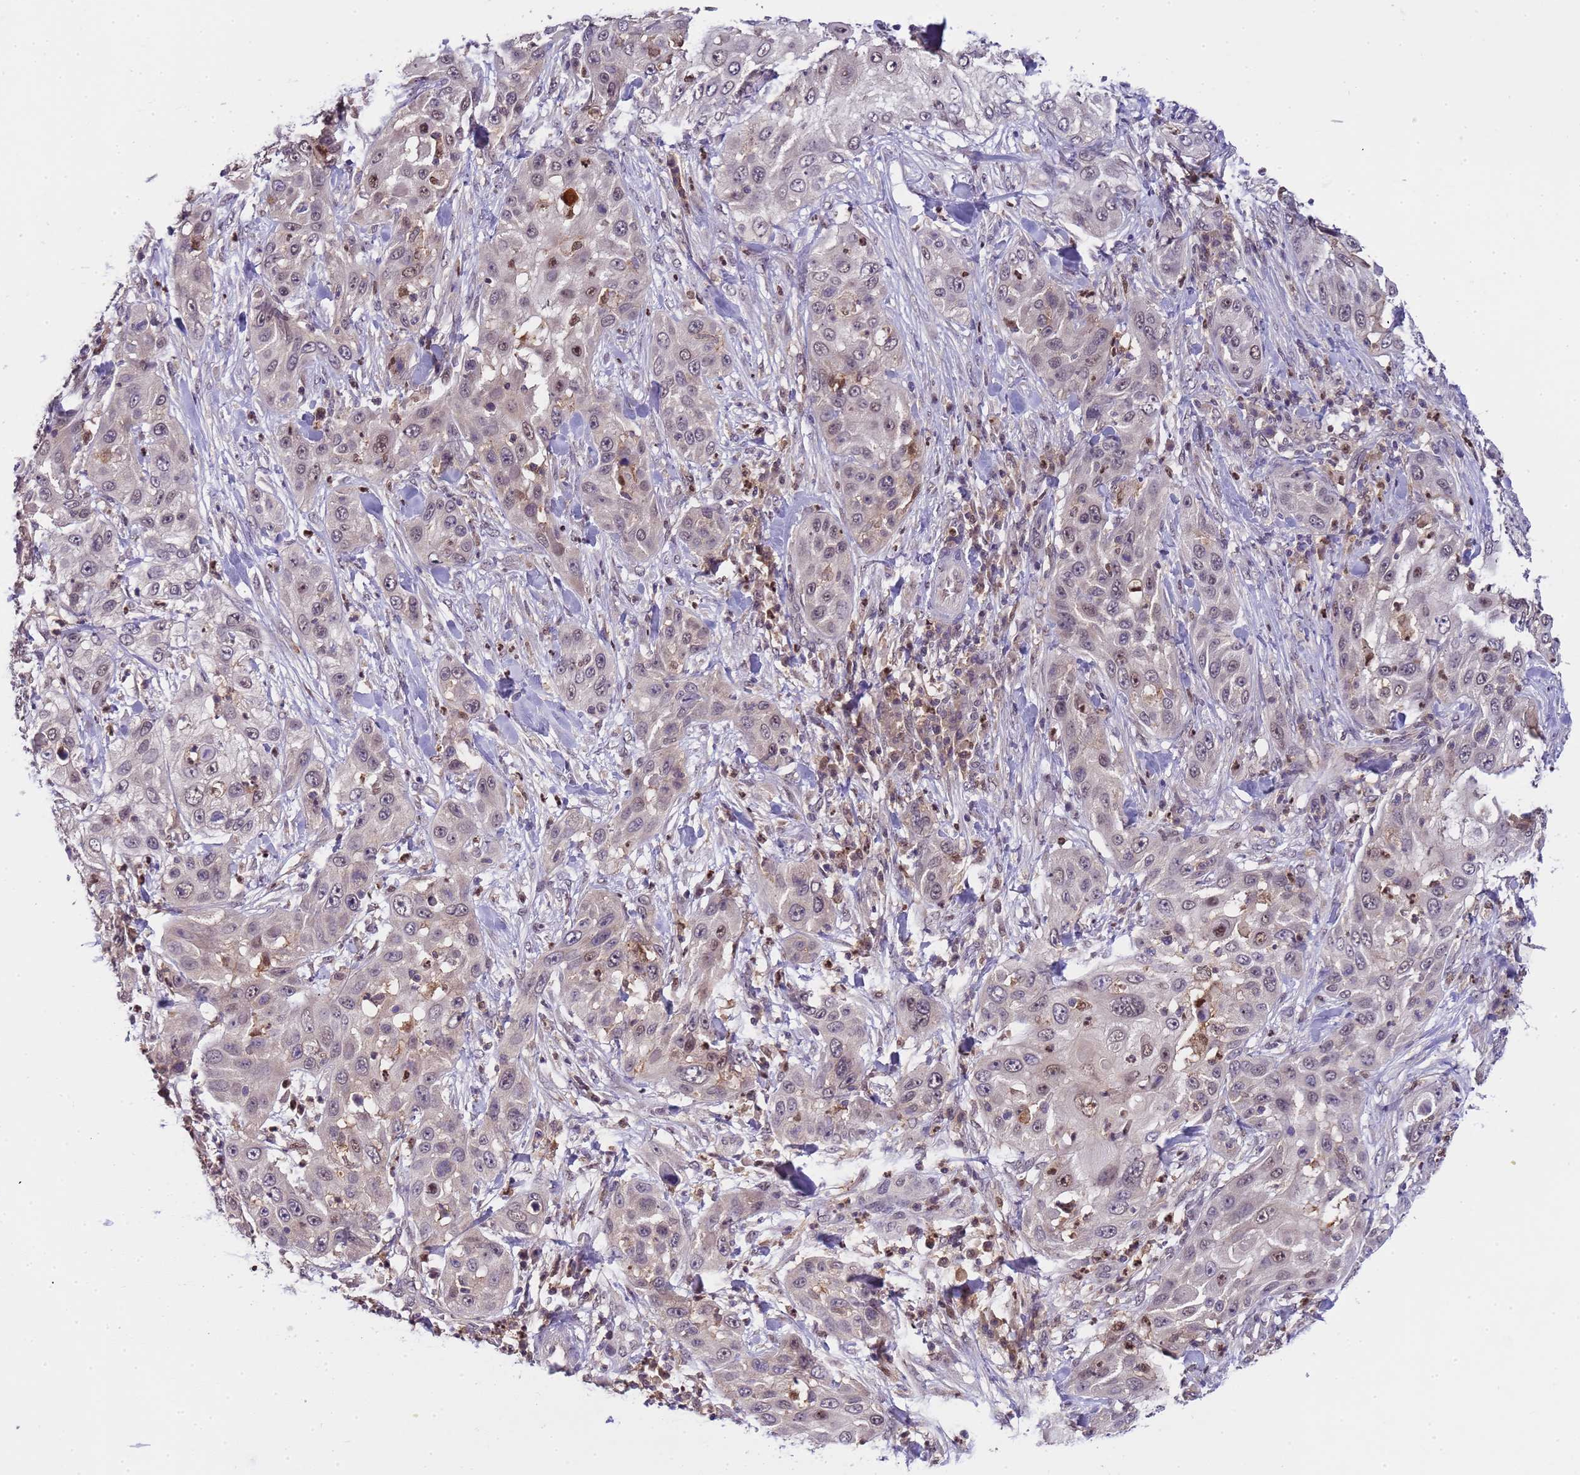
{"staining": {"intensity": "weak", "quantity": "<25%", "location": "nuclear"}, "tissue": "skin cancer", "cell_type": "Tumor cells", "image_type": "cancer", "snomed": [{"axis": "morphology", "description": "Squamous cell carcinoma, NOS"}, {"axis": "topography", "description": "Skin"}], "caption": "The IHC micrograph has no significant expression in tumor cells of skin squamous cell carcinoma tissue. (Immunohistochemistry, brightfield microscopy, high magnification).", "gene": "CD53", "patient": {"sex": "female", "age": 44}}